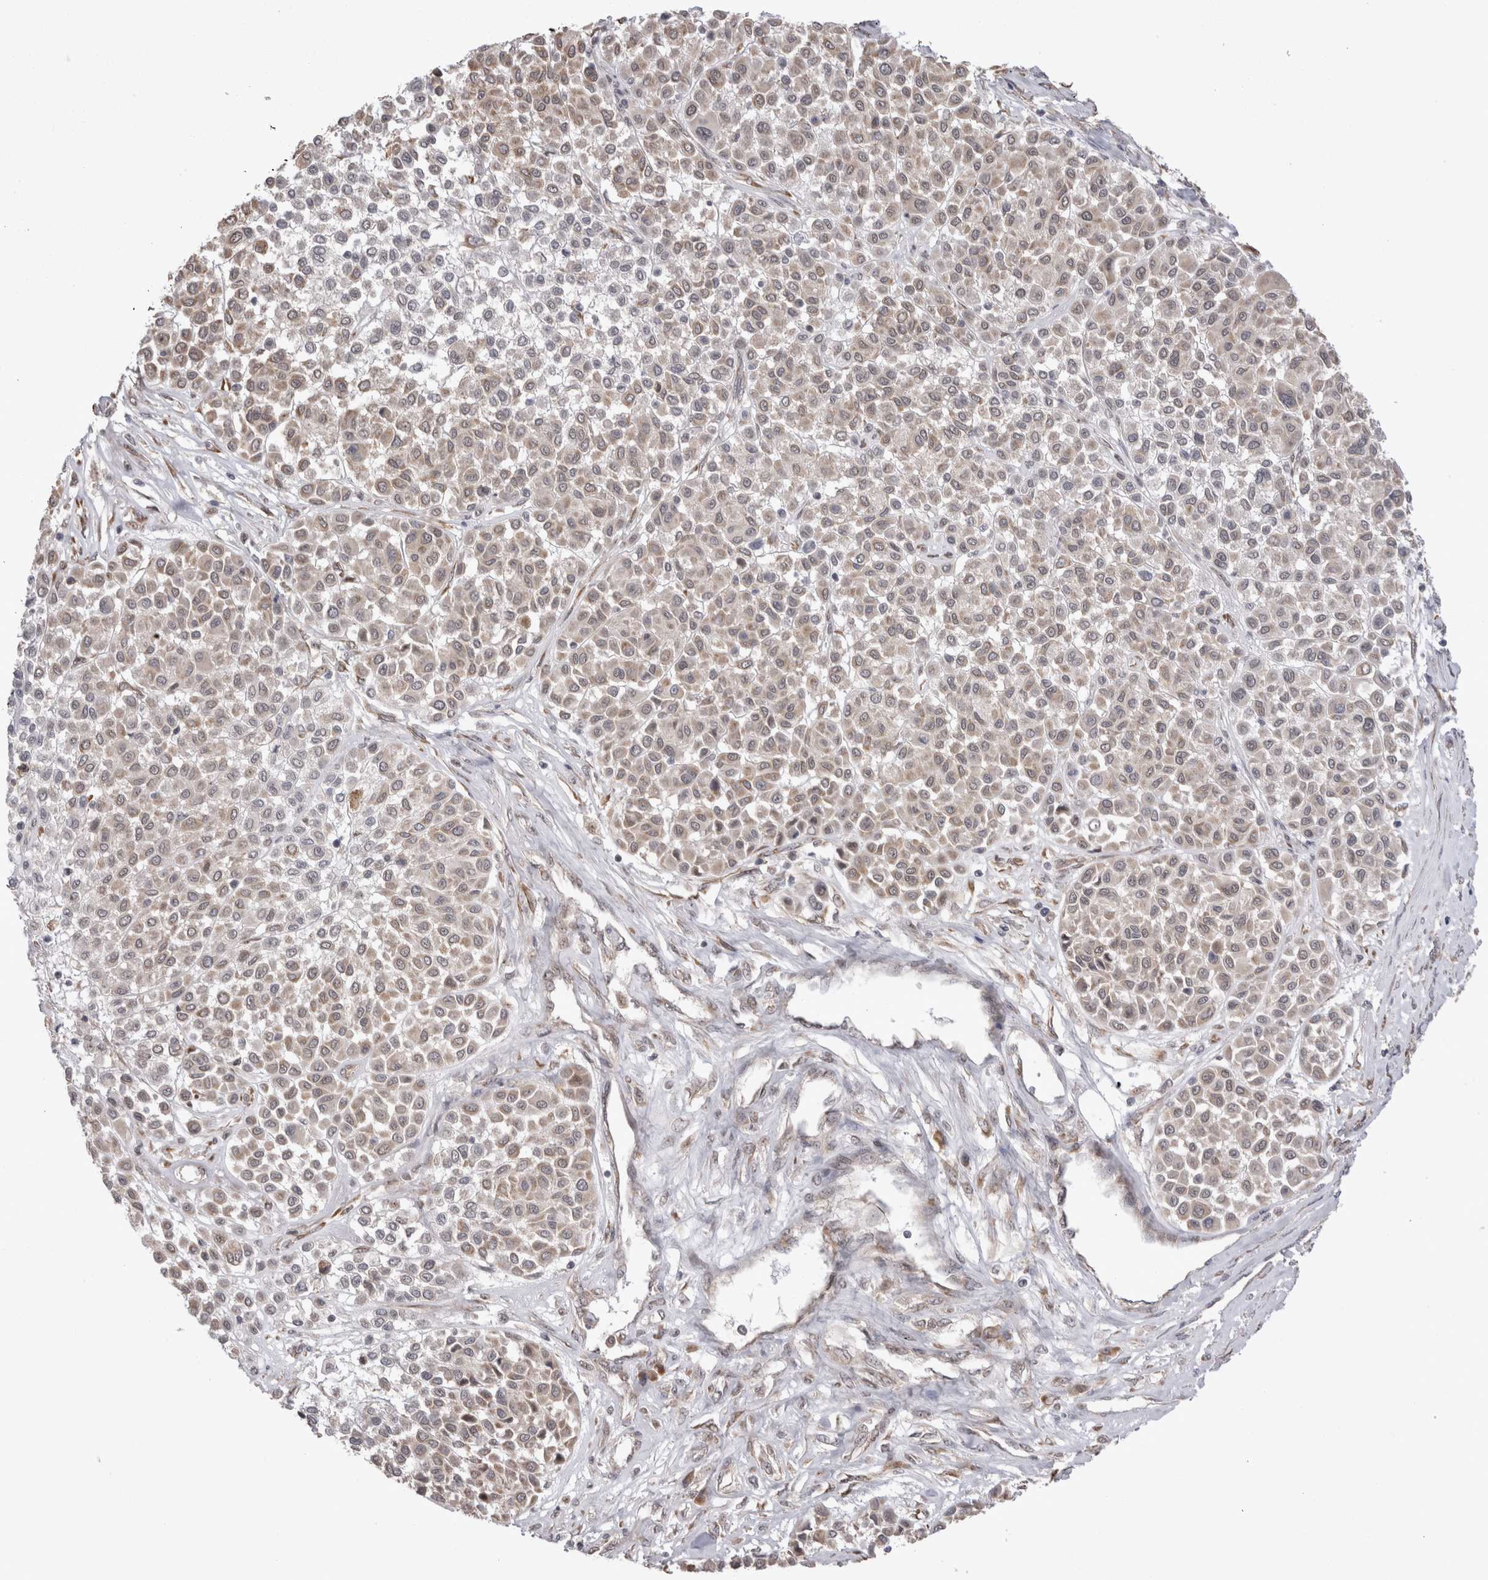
{"staining": {"intensity": "weak", "quantity": ">75%", "location": "cytoplasmic/membranous,nuclear"}, "tissue": "melanoma", "cell_type": "Tumor cells", "image_type": "cancer", "snomed": [{"axis": "morphology", "description": "Malignant melanoma, Metastatic site"}, {"axis": "topography", "description": "Soft tissue"}], "caption": "Malignant melanoma (metastatic site) tissue shows weak cytoplasmic/membranous and nuclear positivity in about >75% of tumor cells, visualized by immunohistochemistry. The staining was performed using DAB, with brown indicating positive protein expression. Nuclei are stained blue with hematoxylin.", "gene": "EXOSC4", "patient": {"sex": "male", "age": 41}}